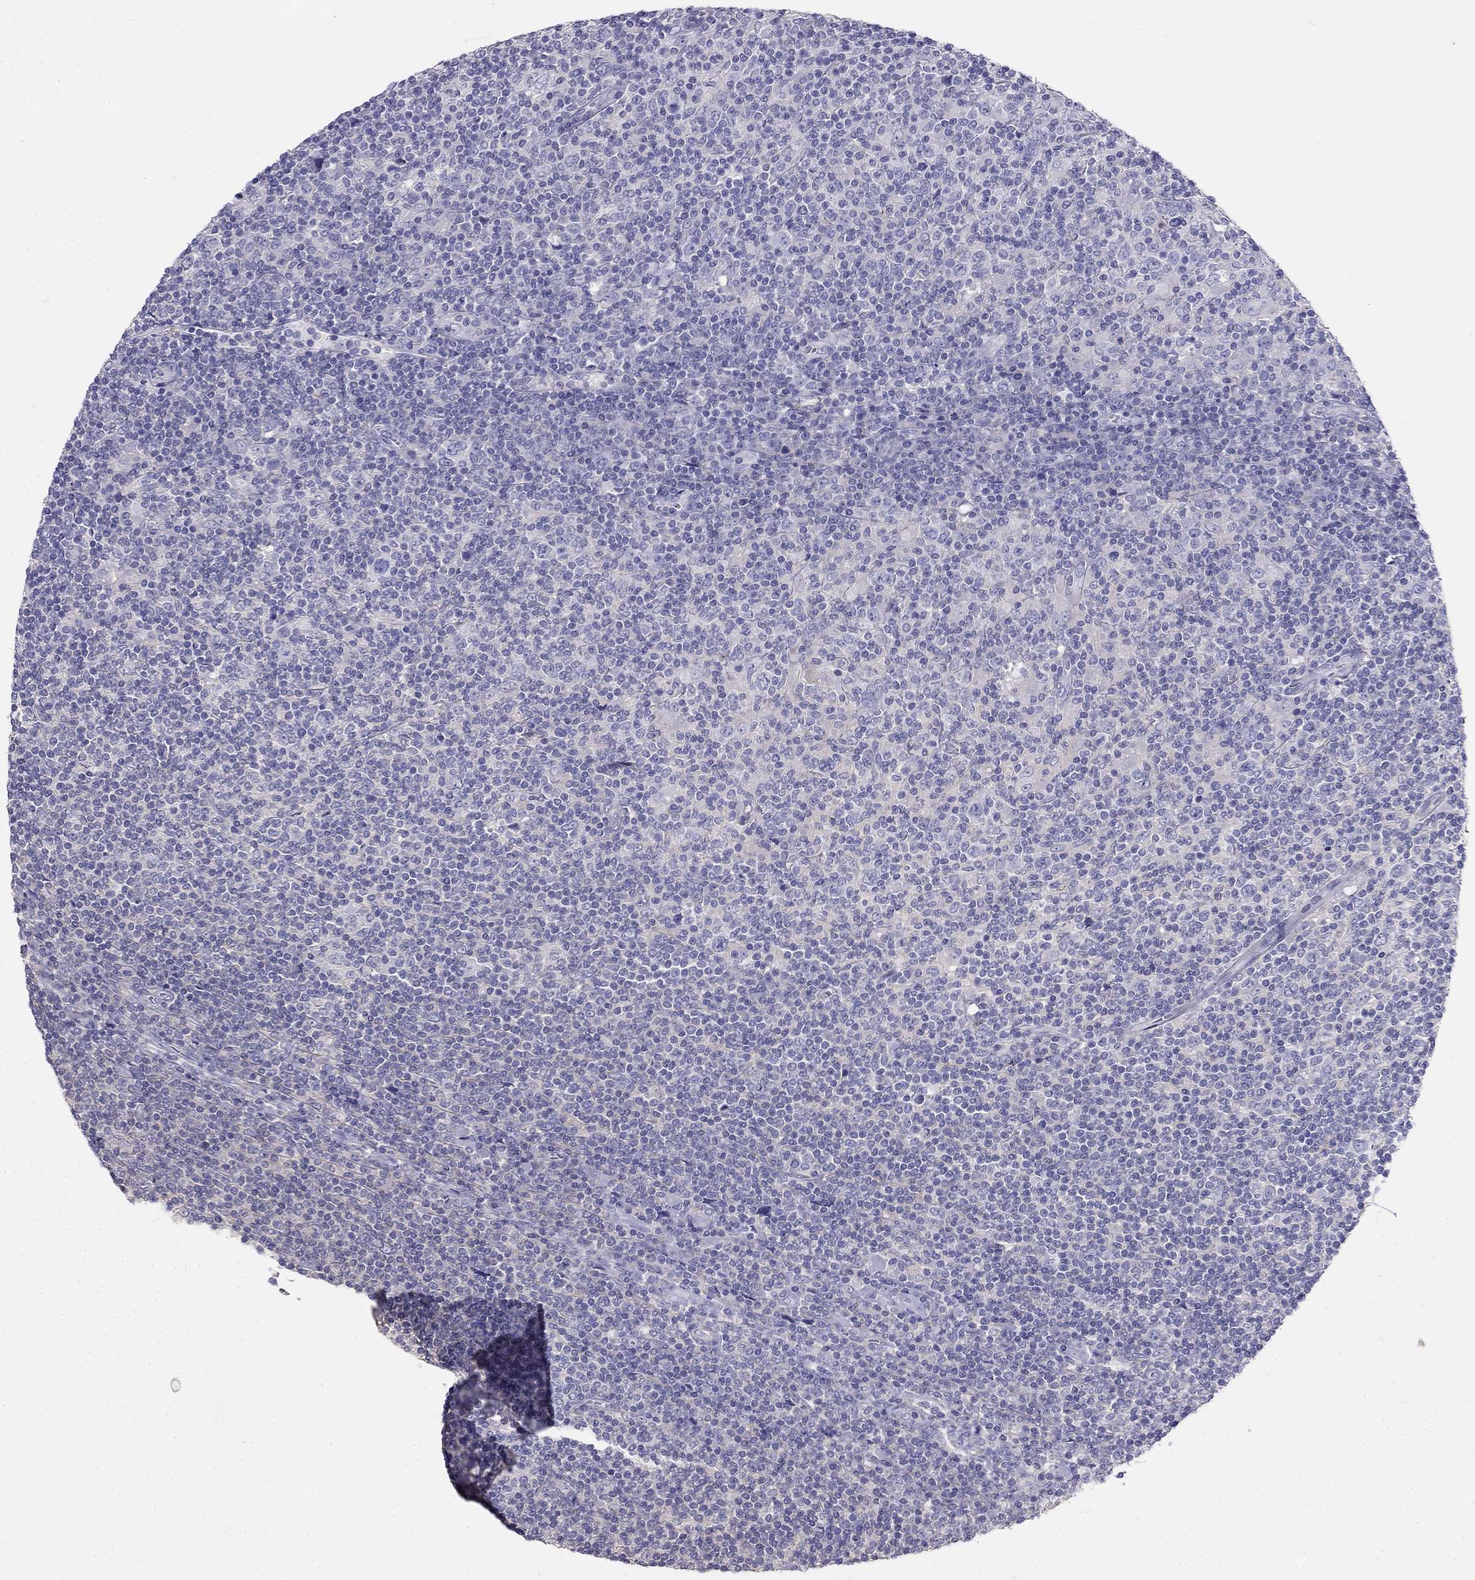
{"staining": {"intensity": "negative", "quantity": "none", "location": "none"}, "tissue": "lymphoma", "cell_type": "Tumor cells", "image_type": "cancer", "snomed": [{"axis": "morphology", "description": "Hodgkin's disease, NOS"}, {"axis": "topography", "description": "Lymph node"}], "caption": "The photomicrograph demonstrates no staining of tumor cells in lymphoma. (DAB immunohistochemistry, high magnification).", "gene": "LY6H", "patient": {"sex": "male", "age": 40}}